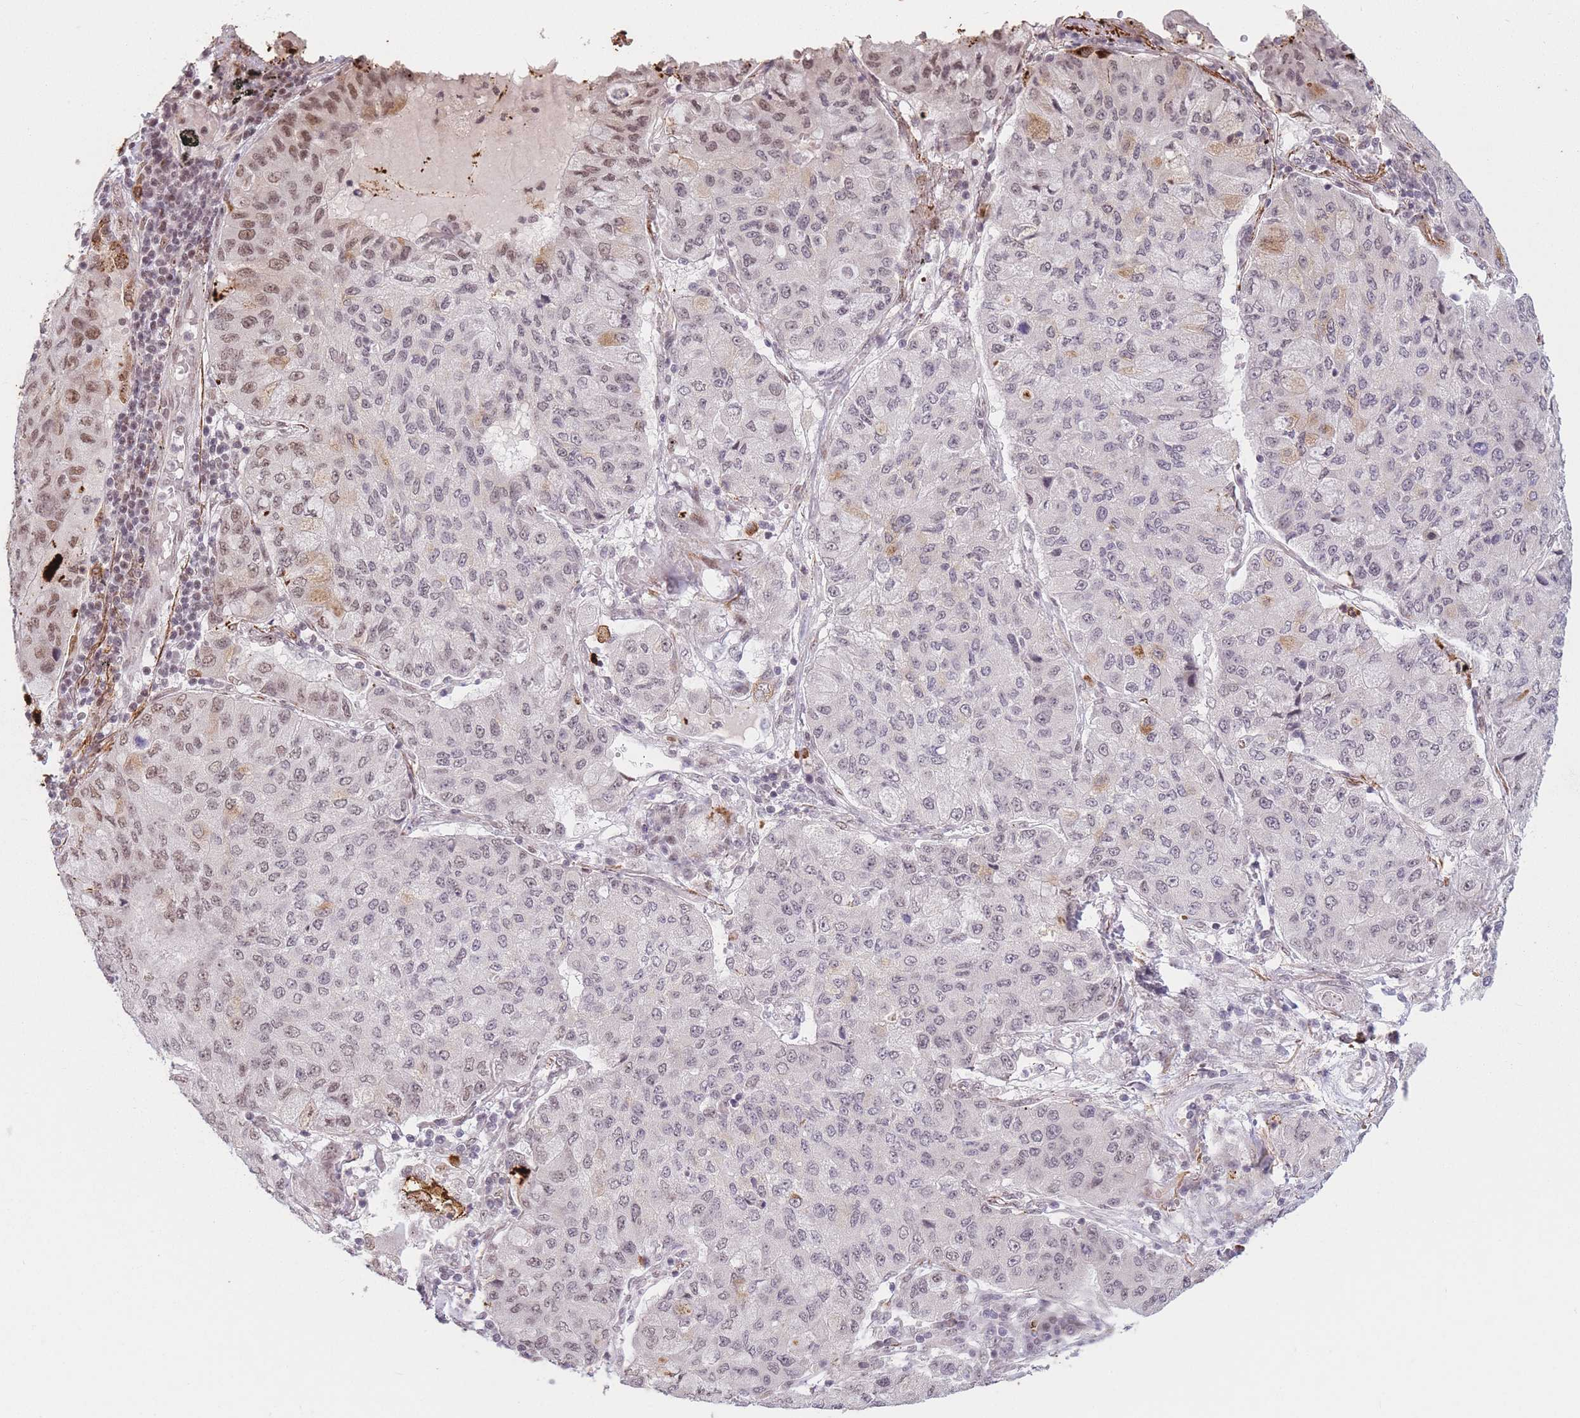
{"staining": {"intensity": "moderate", "quantity": "<25%", "location": "nuclear"}, "tissue": "lung cancer", "cell_type": "Tumor cells", "image_type": "cancer", "snomed": [{"axis": "morphology", "description": "Squamous cell carcinoma, NOS"}, {"axis": "topography", "description": "Lung"}], "caption": "IHC staining of lung squamous cell carcinoma, which reveals low levels of moderate nuclear expression in approximately <25% of tumor cells indicating moderate nuclear protein positivity. The staining was performed using DAB (3,3'-diaminobenzidine) (brown) for protein detection and nuclei were counterstained in hematoxylin (blue).", "gene": "SUPT6H", "patient": {"sex": "male", "age": 74}}